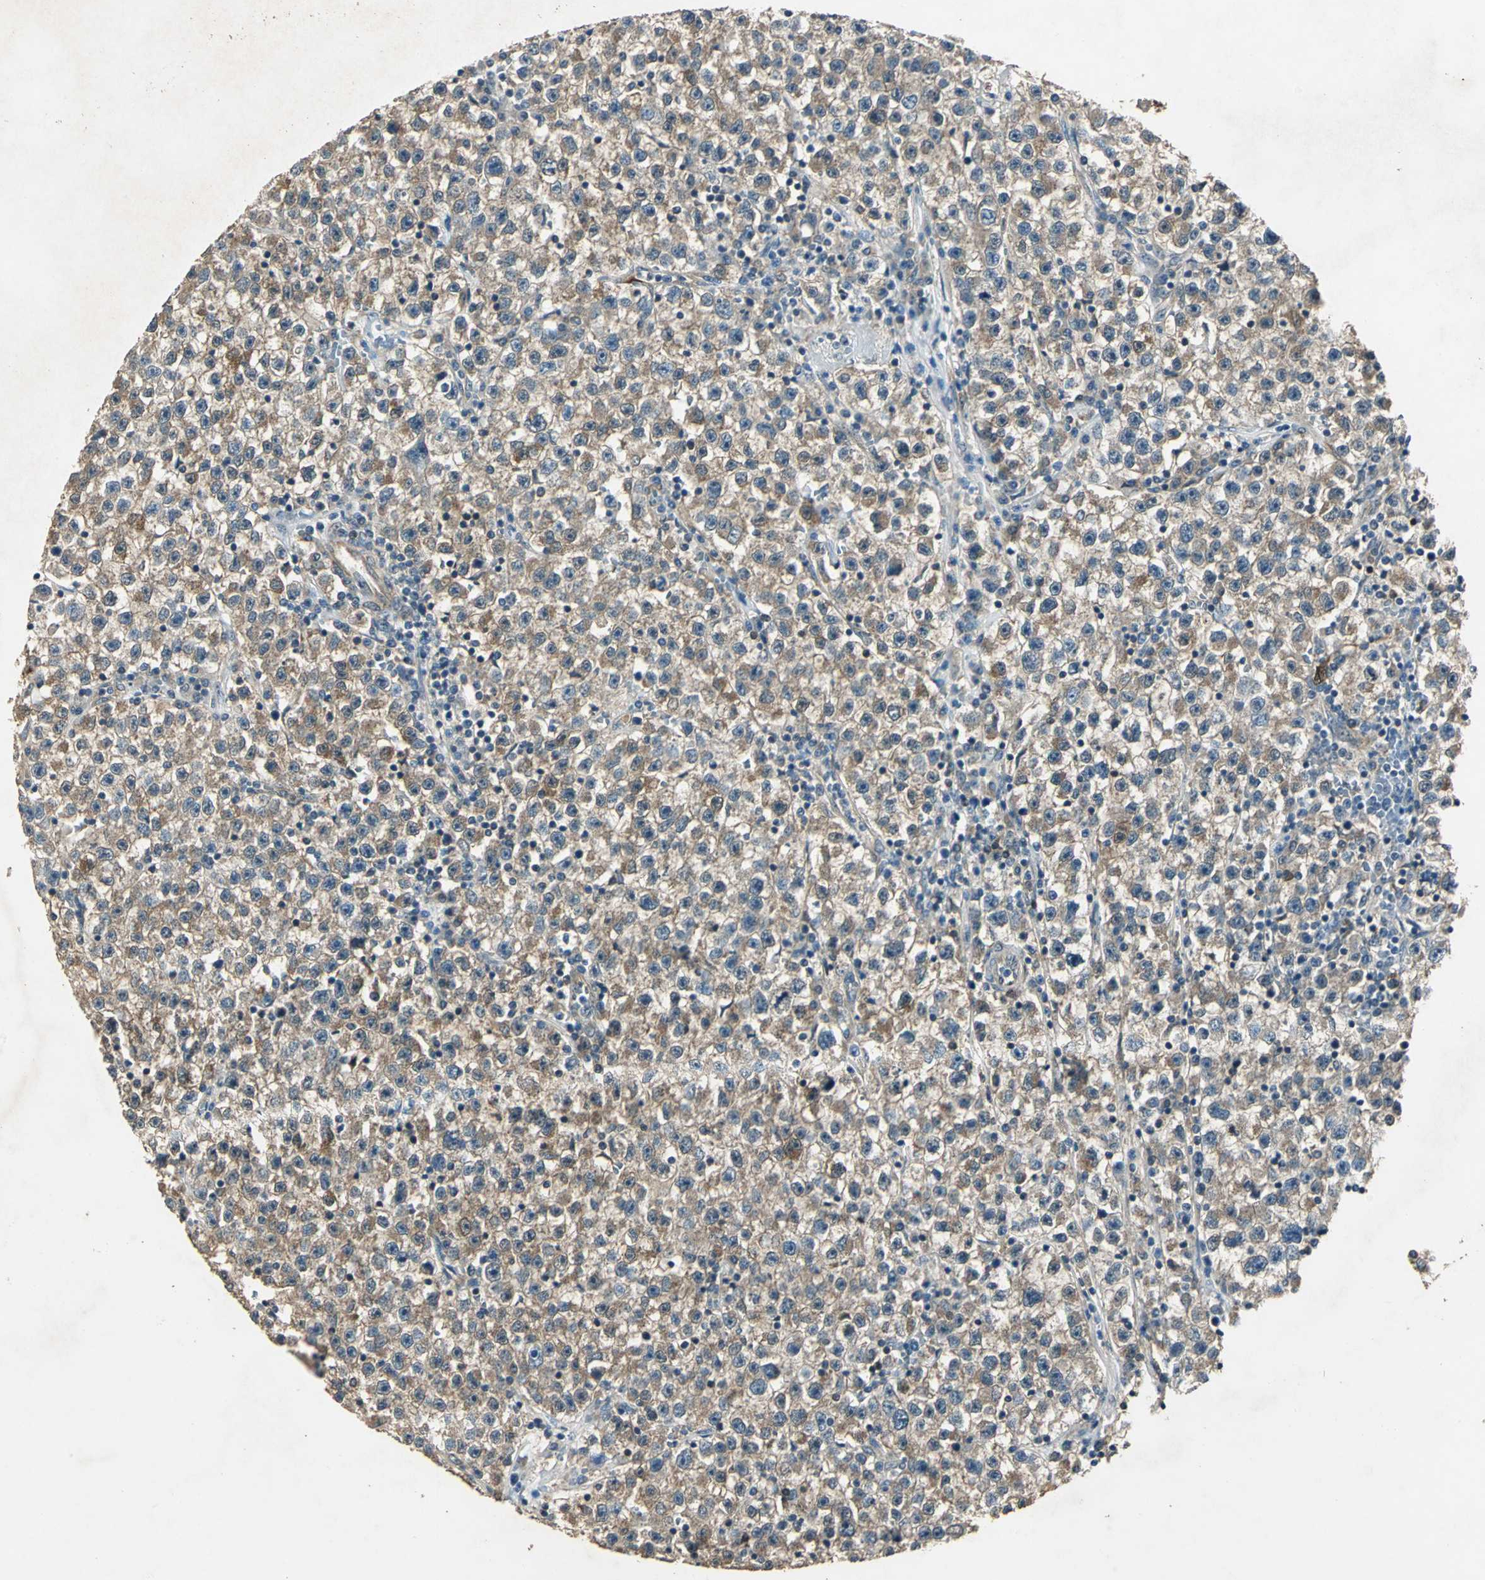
{"staining": {"intensity": "weak", "quantity": ">75%", "location": "cytoplasmic/membranous"}, "tissue": "testis cancer", "cell_type": "Tumor cells", "image_type": "cancer", "snomed": [{"axis": "morphology", "description": "Seminoma, NOS"}, {"axis": "topography", "description": "Testis"}], "caption": "A brown stain labels weak cytoplasmic/membranous positivity of a protein in human testis cancer tumor cells. Using DAB (brown) and hematoxylin (blue) stains, captured at high magnification using brightfield microscopy.", "gene": "RRM2B", "patient": {"sex": "male", "age": 22}}